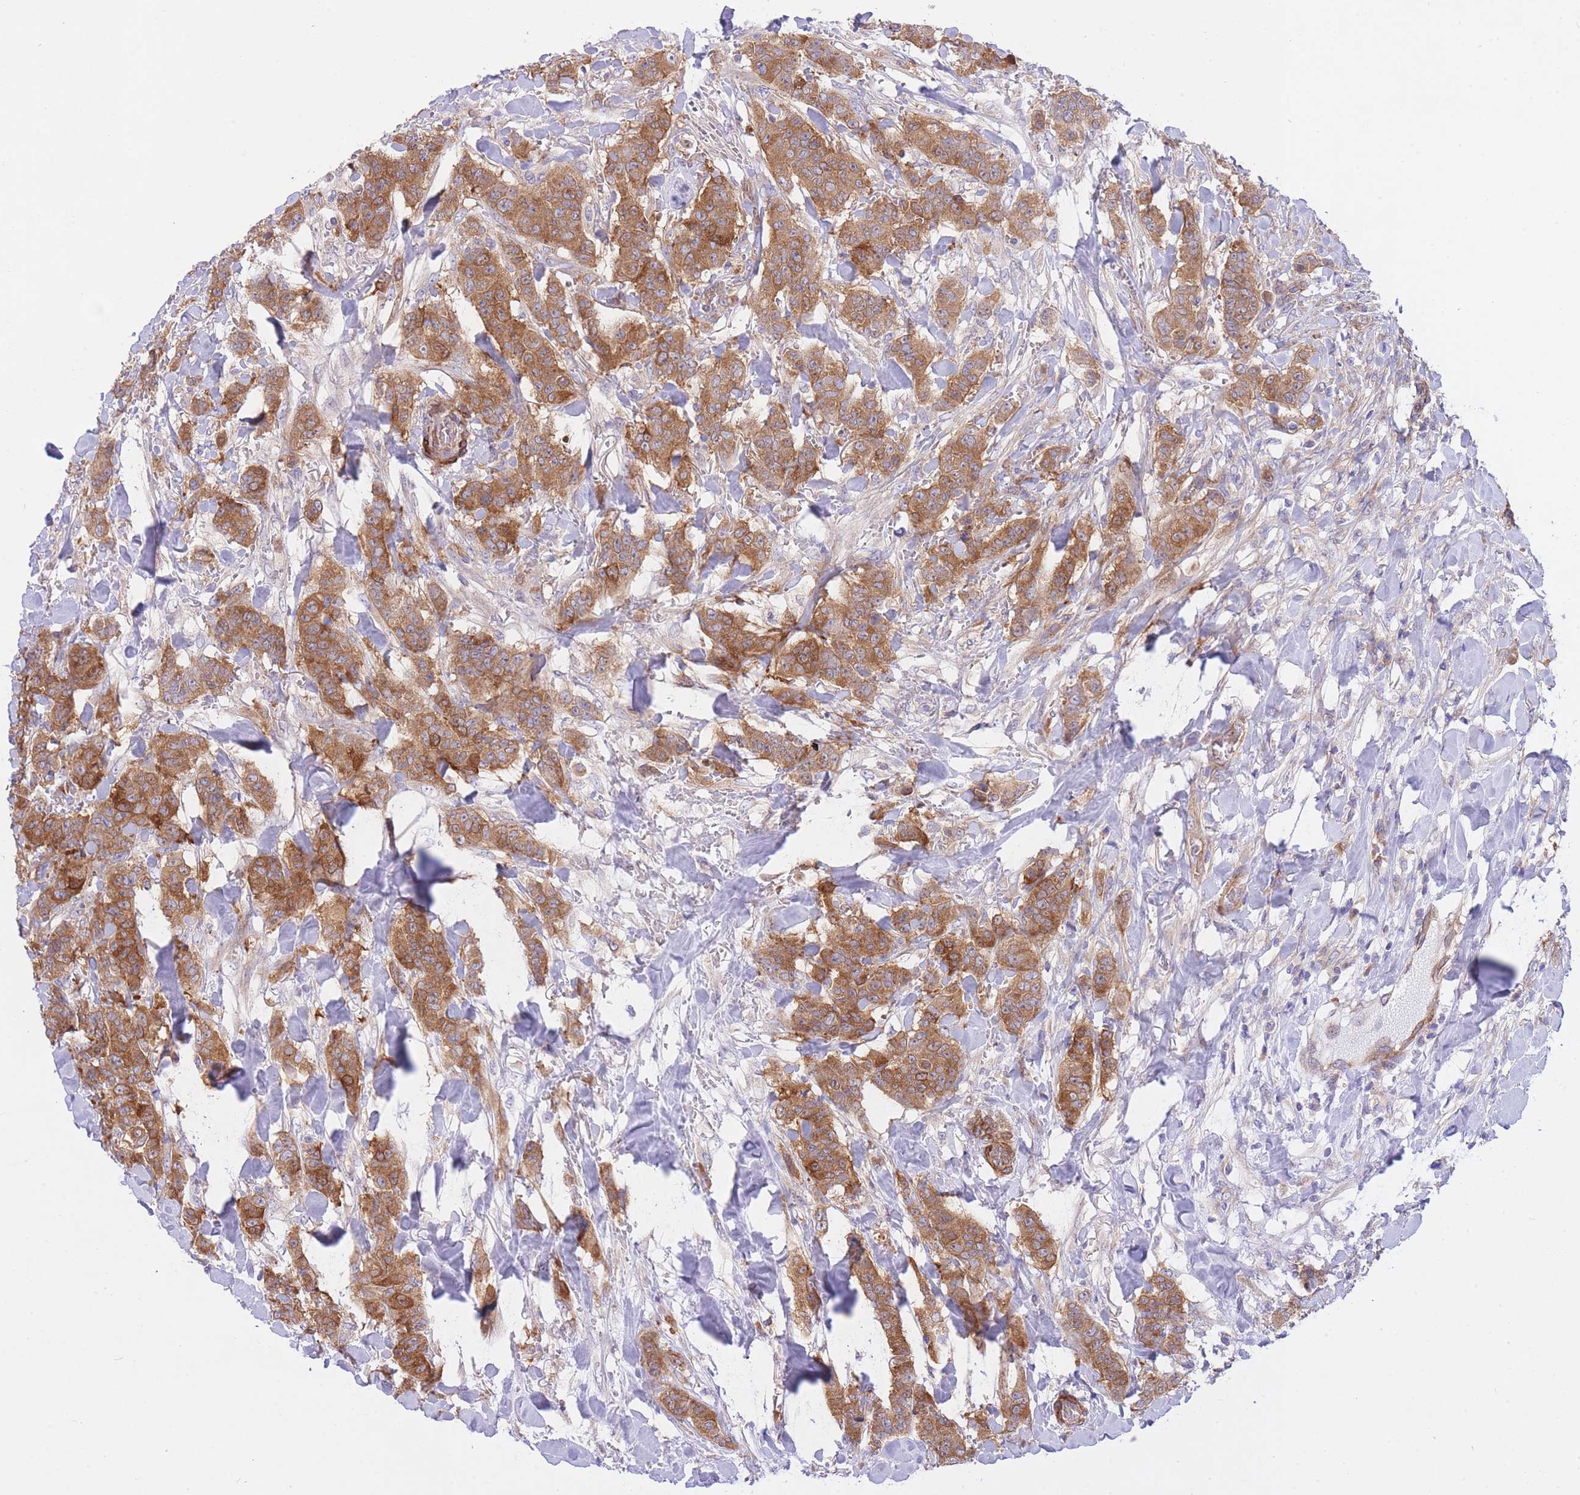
{"staining": {"intensity": "moderate", "quantity": ">75%", "location": "cytoplasmic/membranous"}, "tissue": "breast cancer", "cell_type": "Tumor cells", "image_type": "cancer", "snomed": [{"axis": "morphology", "description": "Duct carcinoma"}, {"axis": "topography", "description": "Breast"}], "caption": "Tumor cells reveal medium levels of moderate cytoplasmic/membranous staining in approximately >75% of cells in breast invasive ductal carcinoma.", "gene": "CHAC1", "patient": {"sex": "female", "age": 40}}